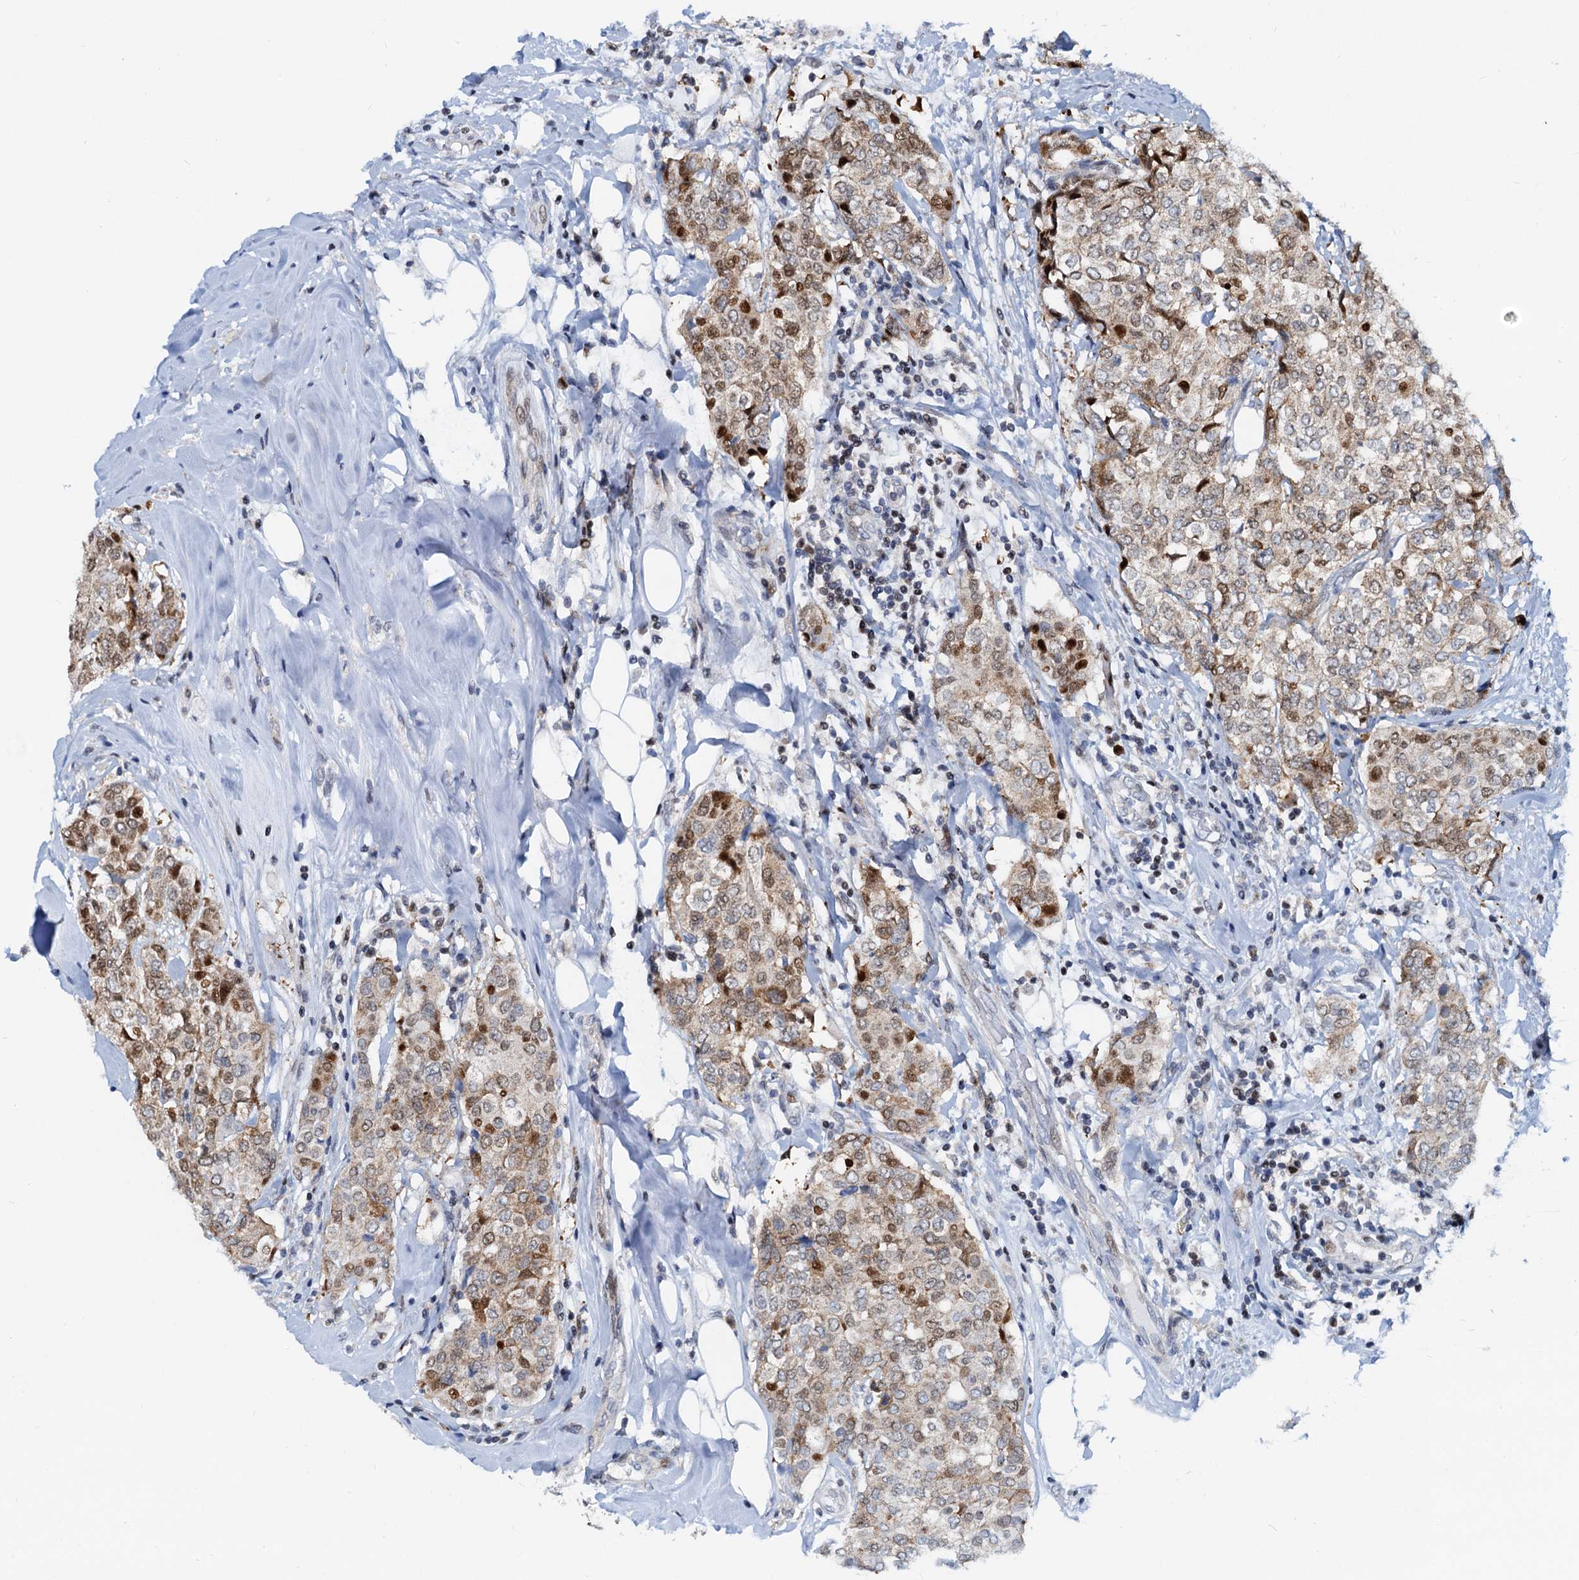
{"staining": {"intensity": "moderate", "quantity": ">75%", "location": "cytoplasmic/membranous,nuclear"}, "tissue": "breast cancer", "cell_type": "Tumor cells", "image_type": "cancer", "snomed": [{"axis": "morphology", "description": "Lobular carcinoma"}, {"axis": "topography", "description": "Breast"}], "caption": "There is medium levels of moderate cytoplasmic/membranous and nuclear expression in tumor cells of lobular carcinoma (breast), as demonstrated by immunohistochemical staining (brown color).", "gene": "PTGES3", "patient": {"sex": "female", "age": 51}}